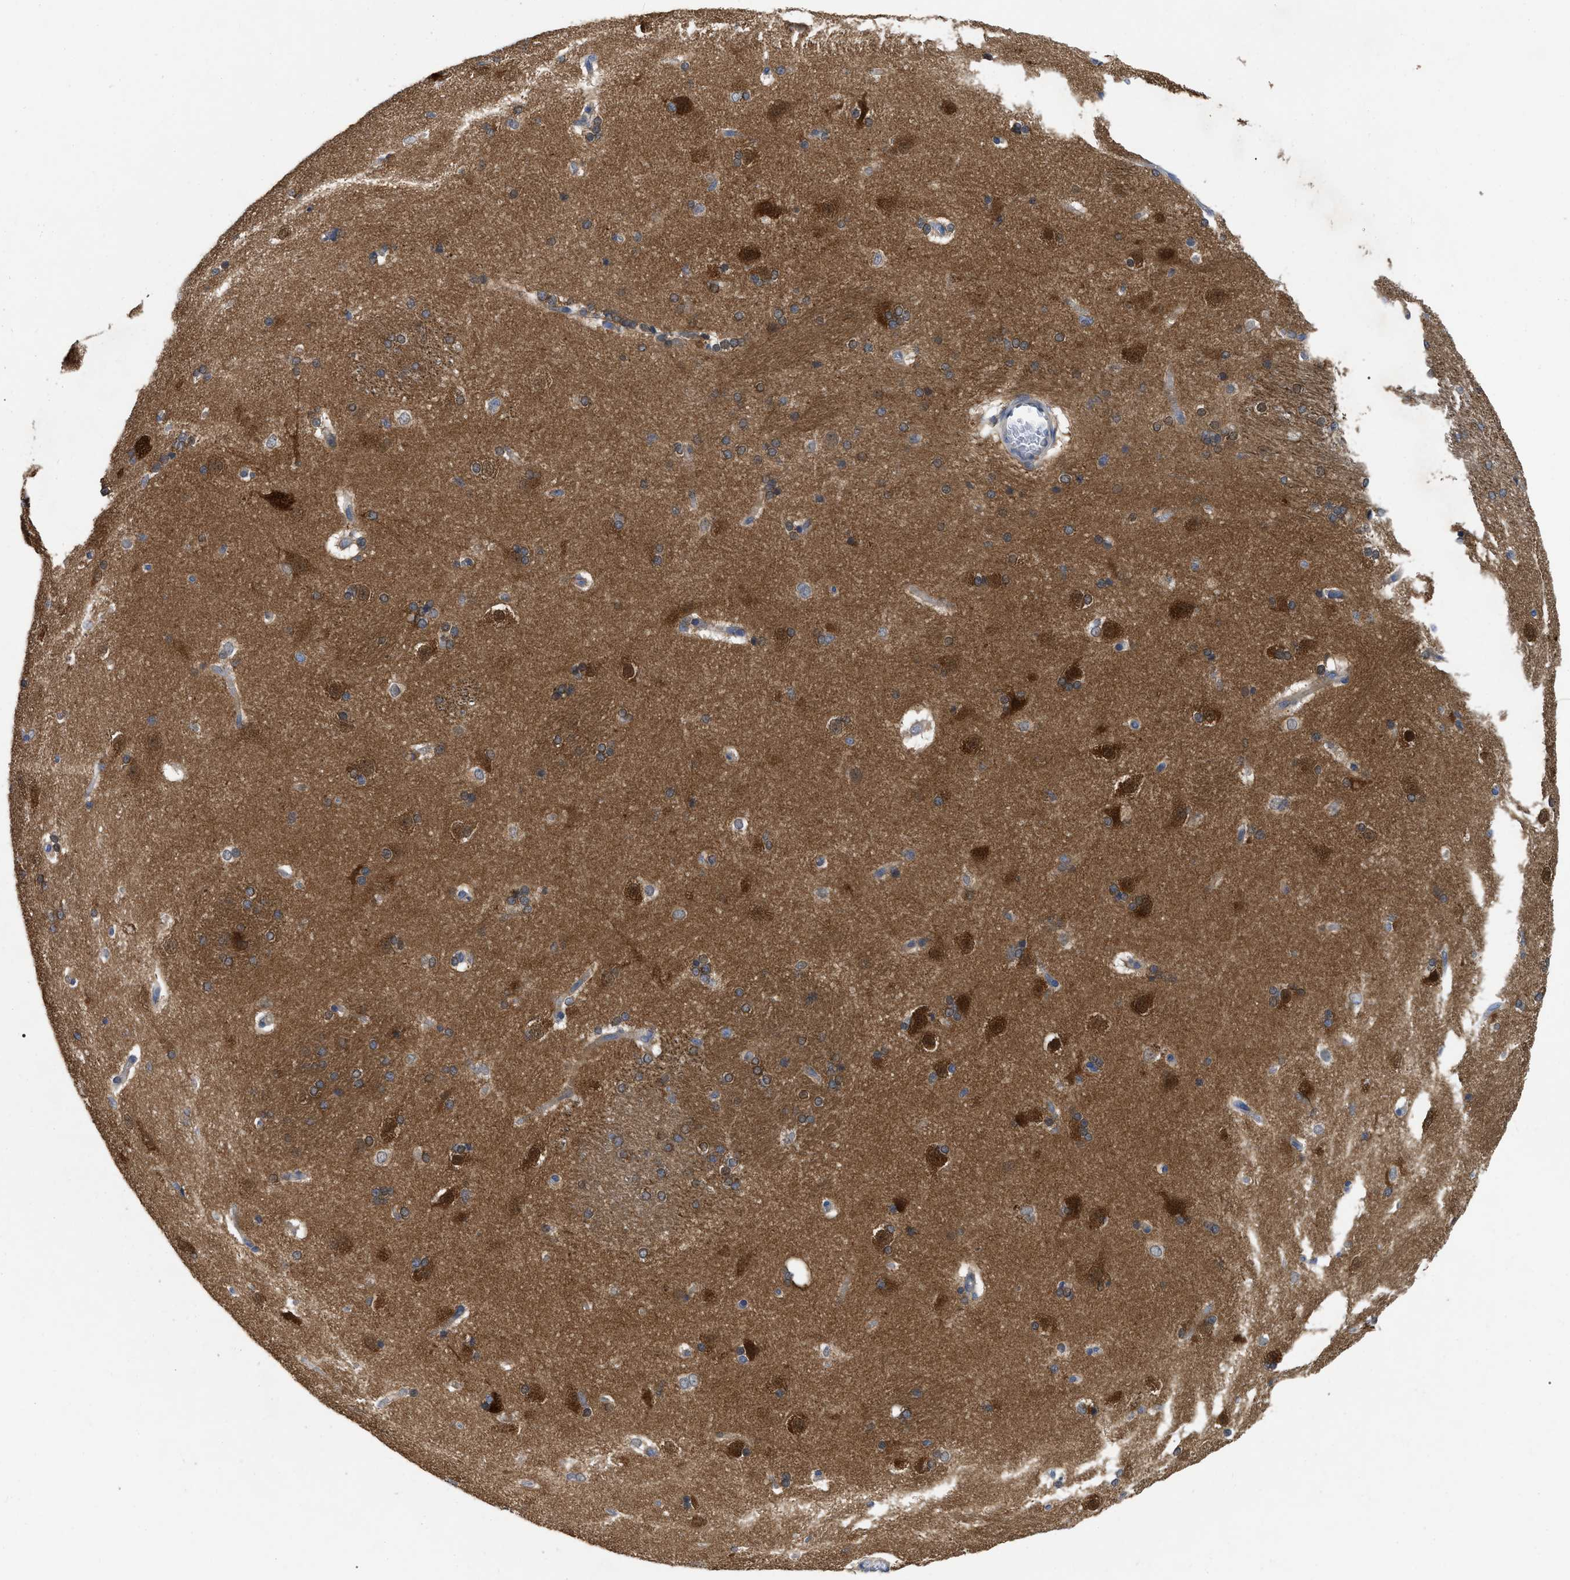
{"staining": {"intensity": "moderate", "quantity": "25%-75%", "location": "cytoplasmic/membranous"}, "tissue": "caudate", "cell_type": "Glial cells", "image_type": "normal", "snomed": [{"axis": "morphology", "description": "Normal tissue, NOS"}, {"axis": "topography", "description": "Lateral ventricle wall"}], "caption": "Immunohistochemical staining of benign caudate shows medium levels of moderate cytoplasmic/membranous expression in about 25%-75% of glial cells.", "gene": "RAP1GDS1", "patient": {"sex": "female", "age": 19}}